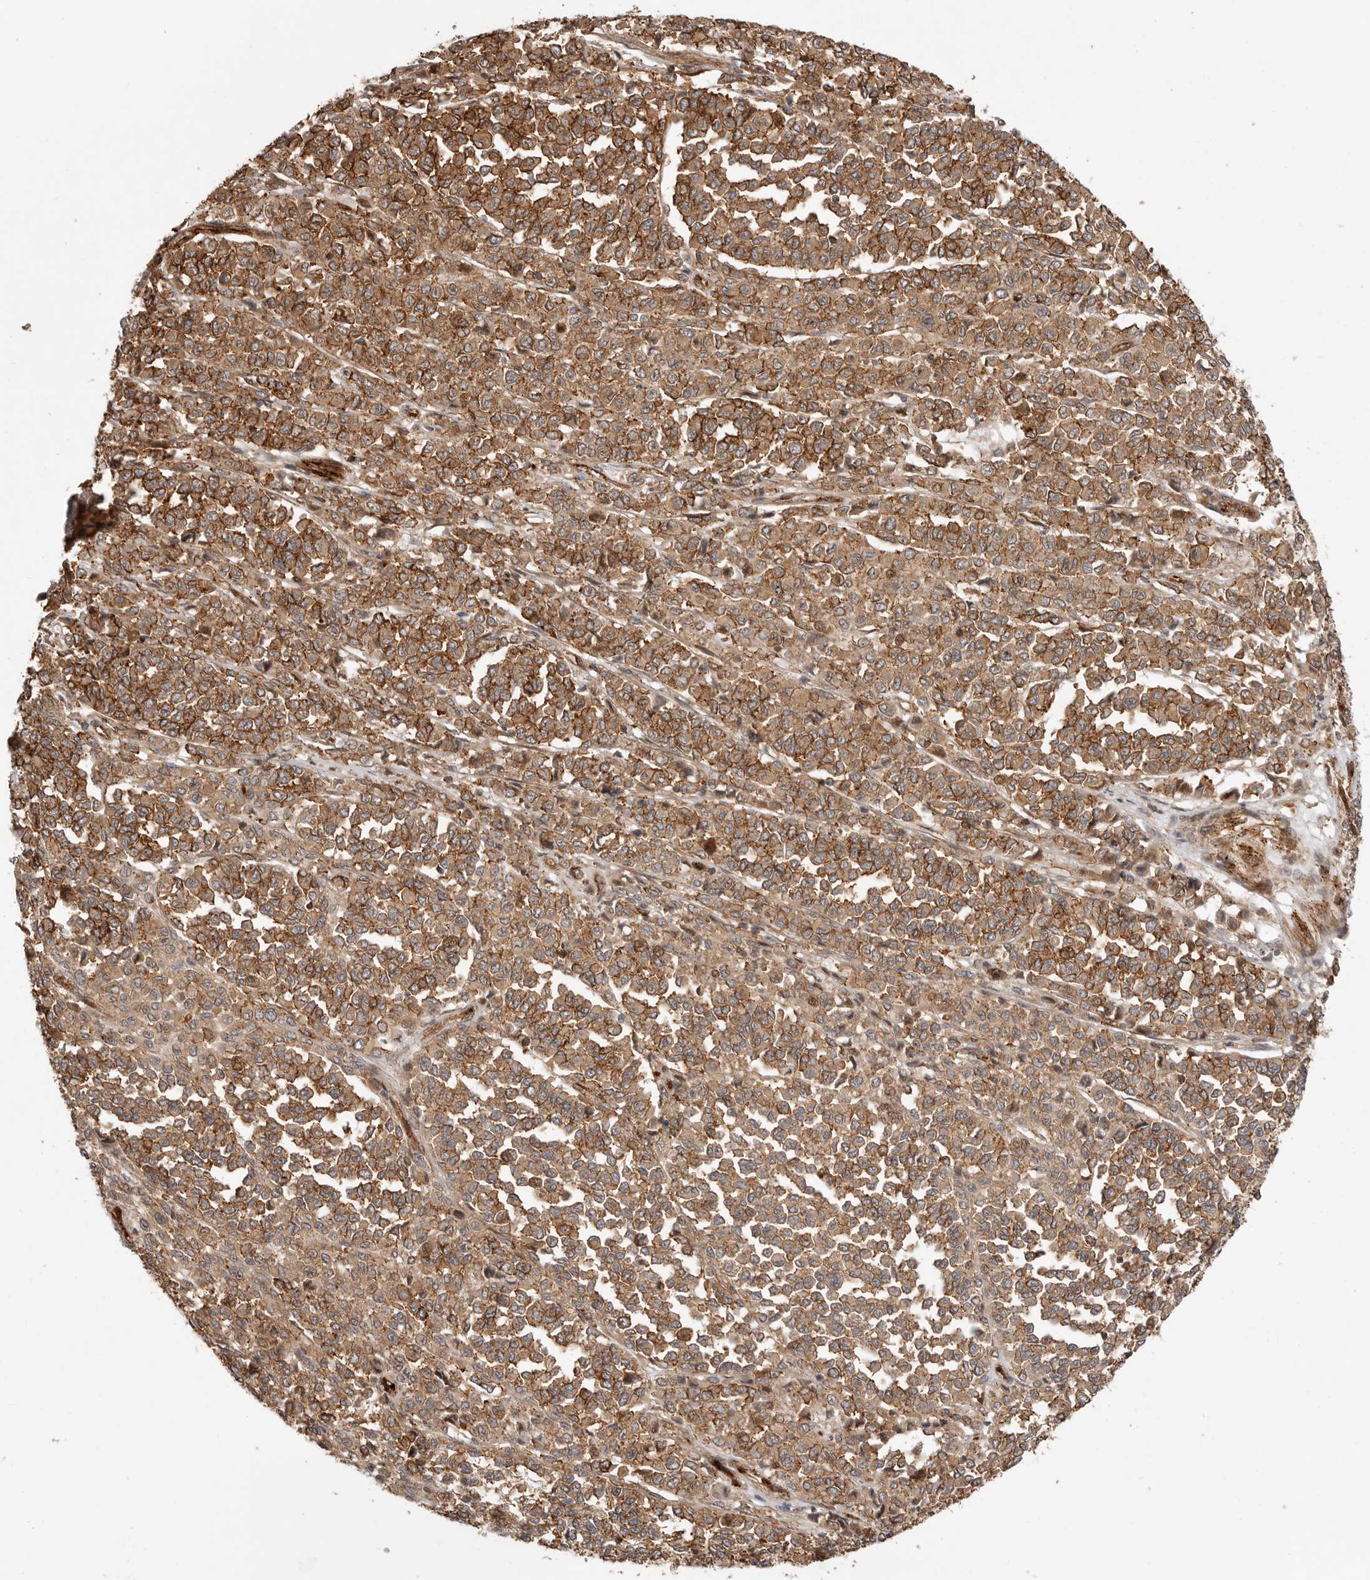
{"staining": {"intensity": "moderate", "quantity": ">75%", "location": "cytoplasmic/membranous"}, "tissue": "melanoma", "cell_type": "Tumor cells", "image_type": "cancer", "snomed": [{"axis": "morphology", "description": "Malignant melanoma, Metastatic site"}, {"axis": "topography", "description": "Pancreas"}], "caption": "Immunohistochemical staining of human melanoma reveals medium levels of moderate cytoplasmic/membranous protein expression in approximately >75% of tumor cells.", "gene": "GPATCH2", "patient": {"sex": "female", "age": 30}}